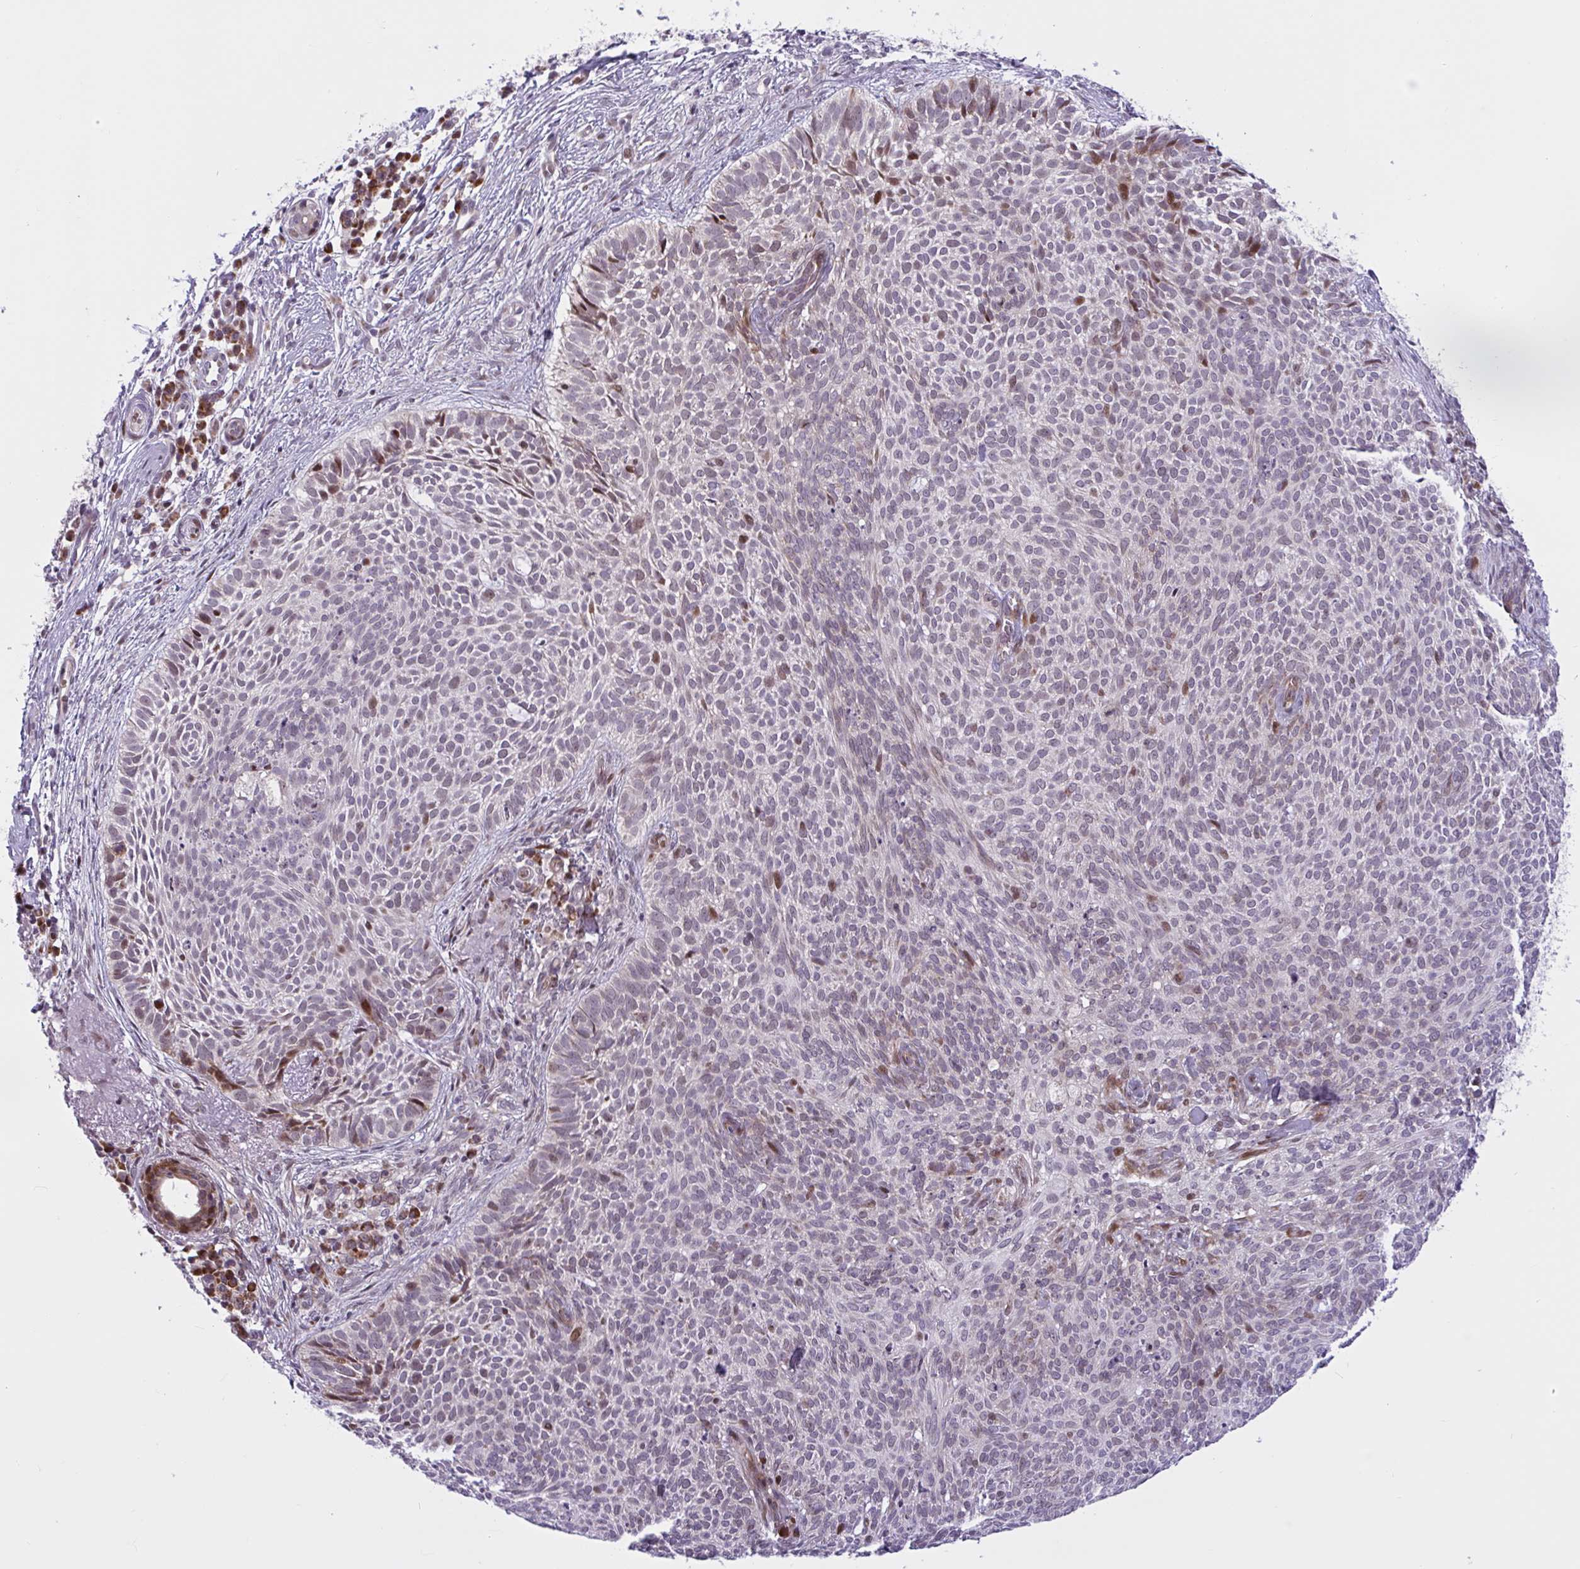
{"staining": {"intensity": "moderate", "quantity": "25%-75%", "location": "cytoplasmic/membranous,nuclear"}, "tissue": "skin cancer", "cell_type": "Tumor cells", "image_type": "cancer", "snomed": [{"axis": "morphology", "description": "Basal cell carcinoma"}, {"axis": "topography", "description": "Skin"}, {"axis": "topography", "description": "Skin of face"}], "caption": "Protein staining of skin cancer tissue exhibits moderate cytoplasmic/membranous and nuclear expression in approximately 25%-75% of tumor cells.", "gene": "RBL1", "patient": {"sex": "female", "age": 82}}